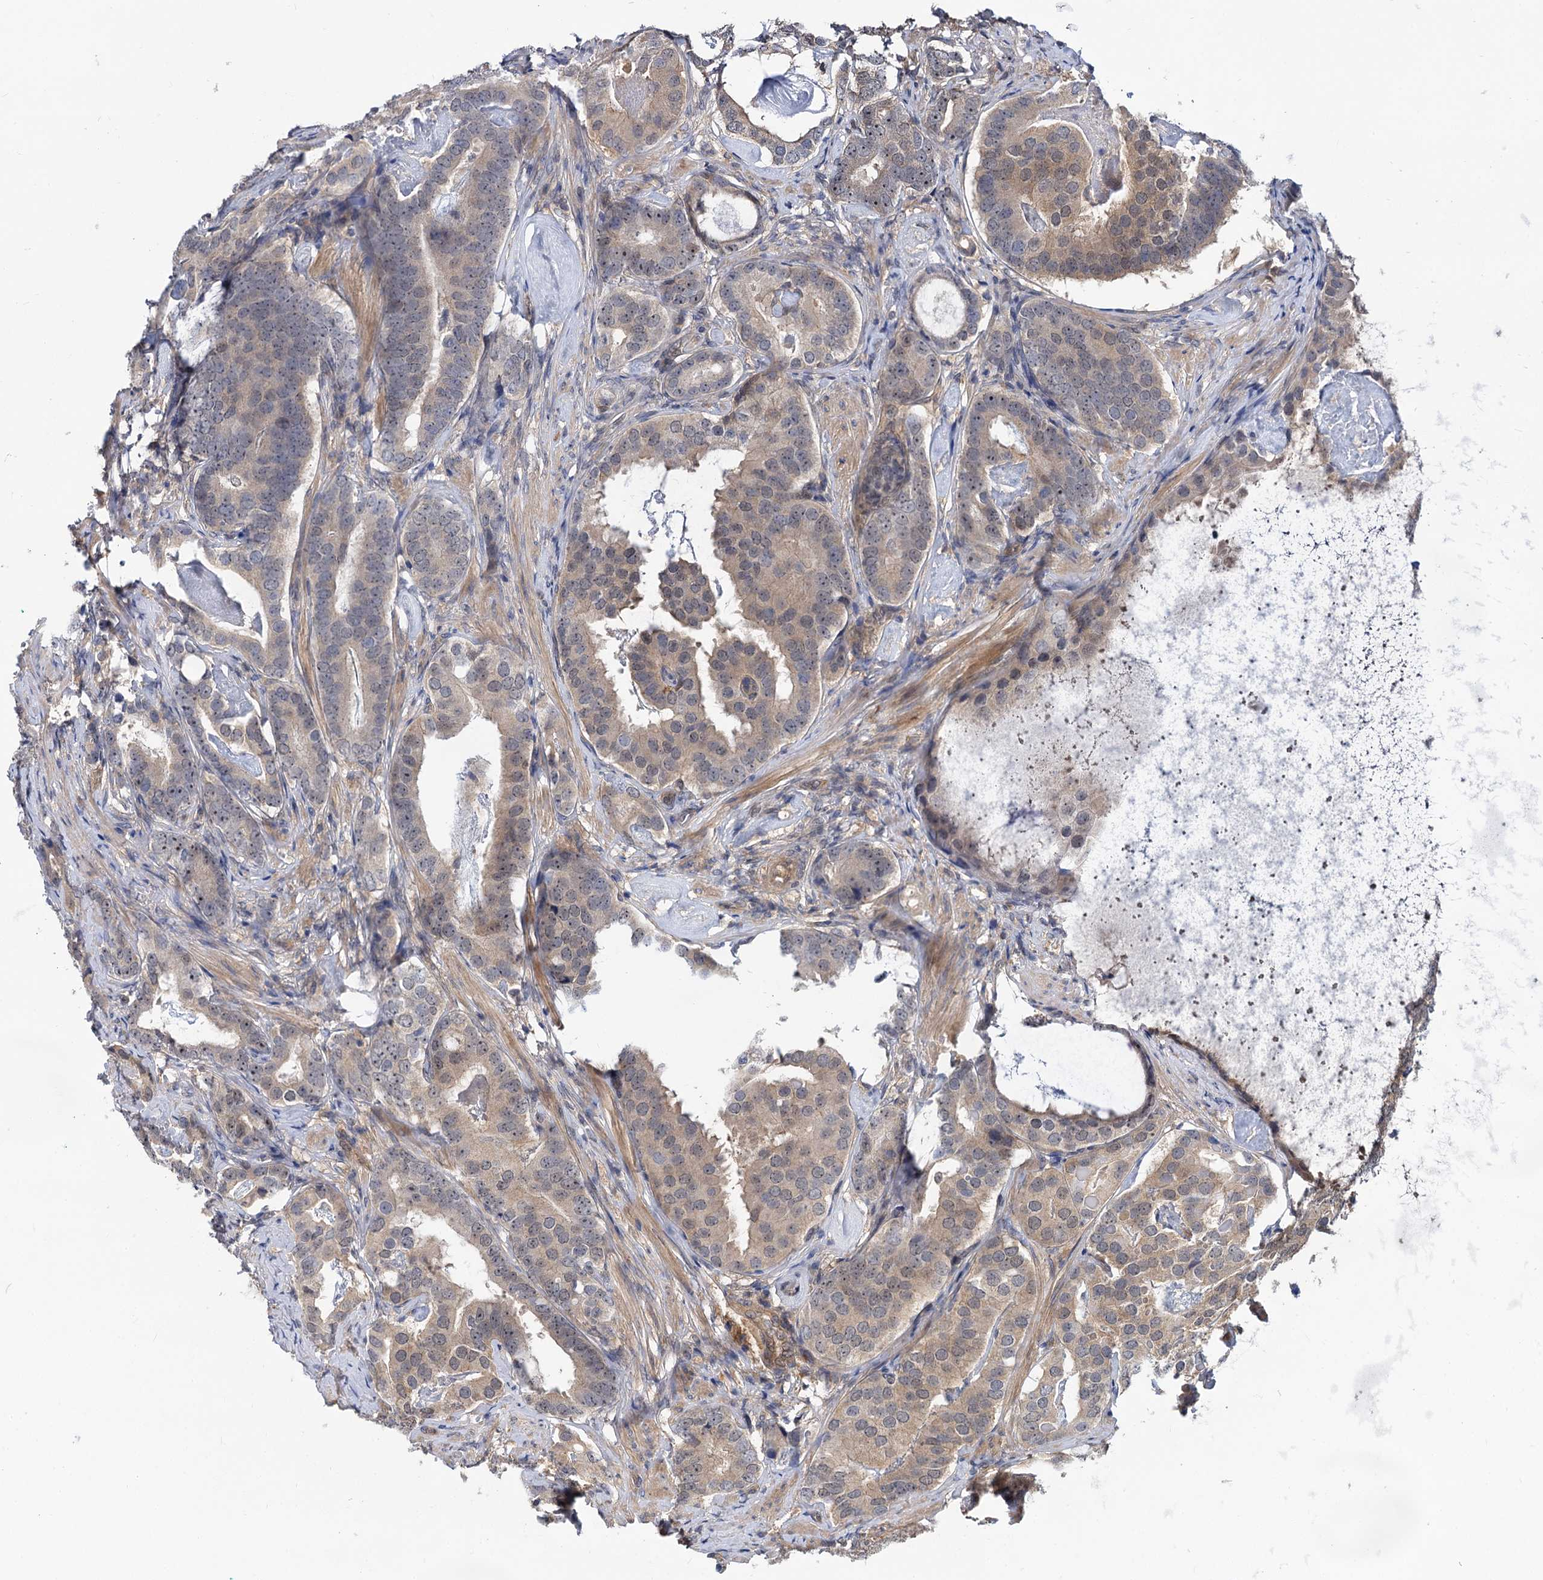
{"staining": {"intensity": "weak", "quantity": "25%-75%", "location": "cytoplasmic/membranous,nuclear"}, "tissue": "prostate cancer", "cell_type": "Tumor cells", "image_type": "cancer", "snomed": [{"axis": "morphology", "description": "Adenocarcinoma, Low grade"}, {"axis": "topography", "description": "Prostate"}], "caption": "Immunohistochemistry (IHC) of prostate cancer shows low levels of weak cytoplasmic/membranous and nuclear expression in about 25%-75% of tumor cells.", "gene": "SNX15", "patient": {"sex": "male", "age": 71}}